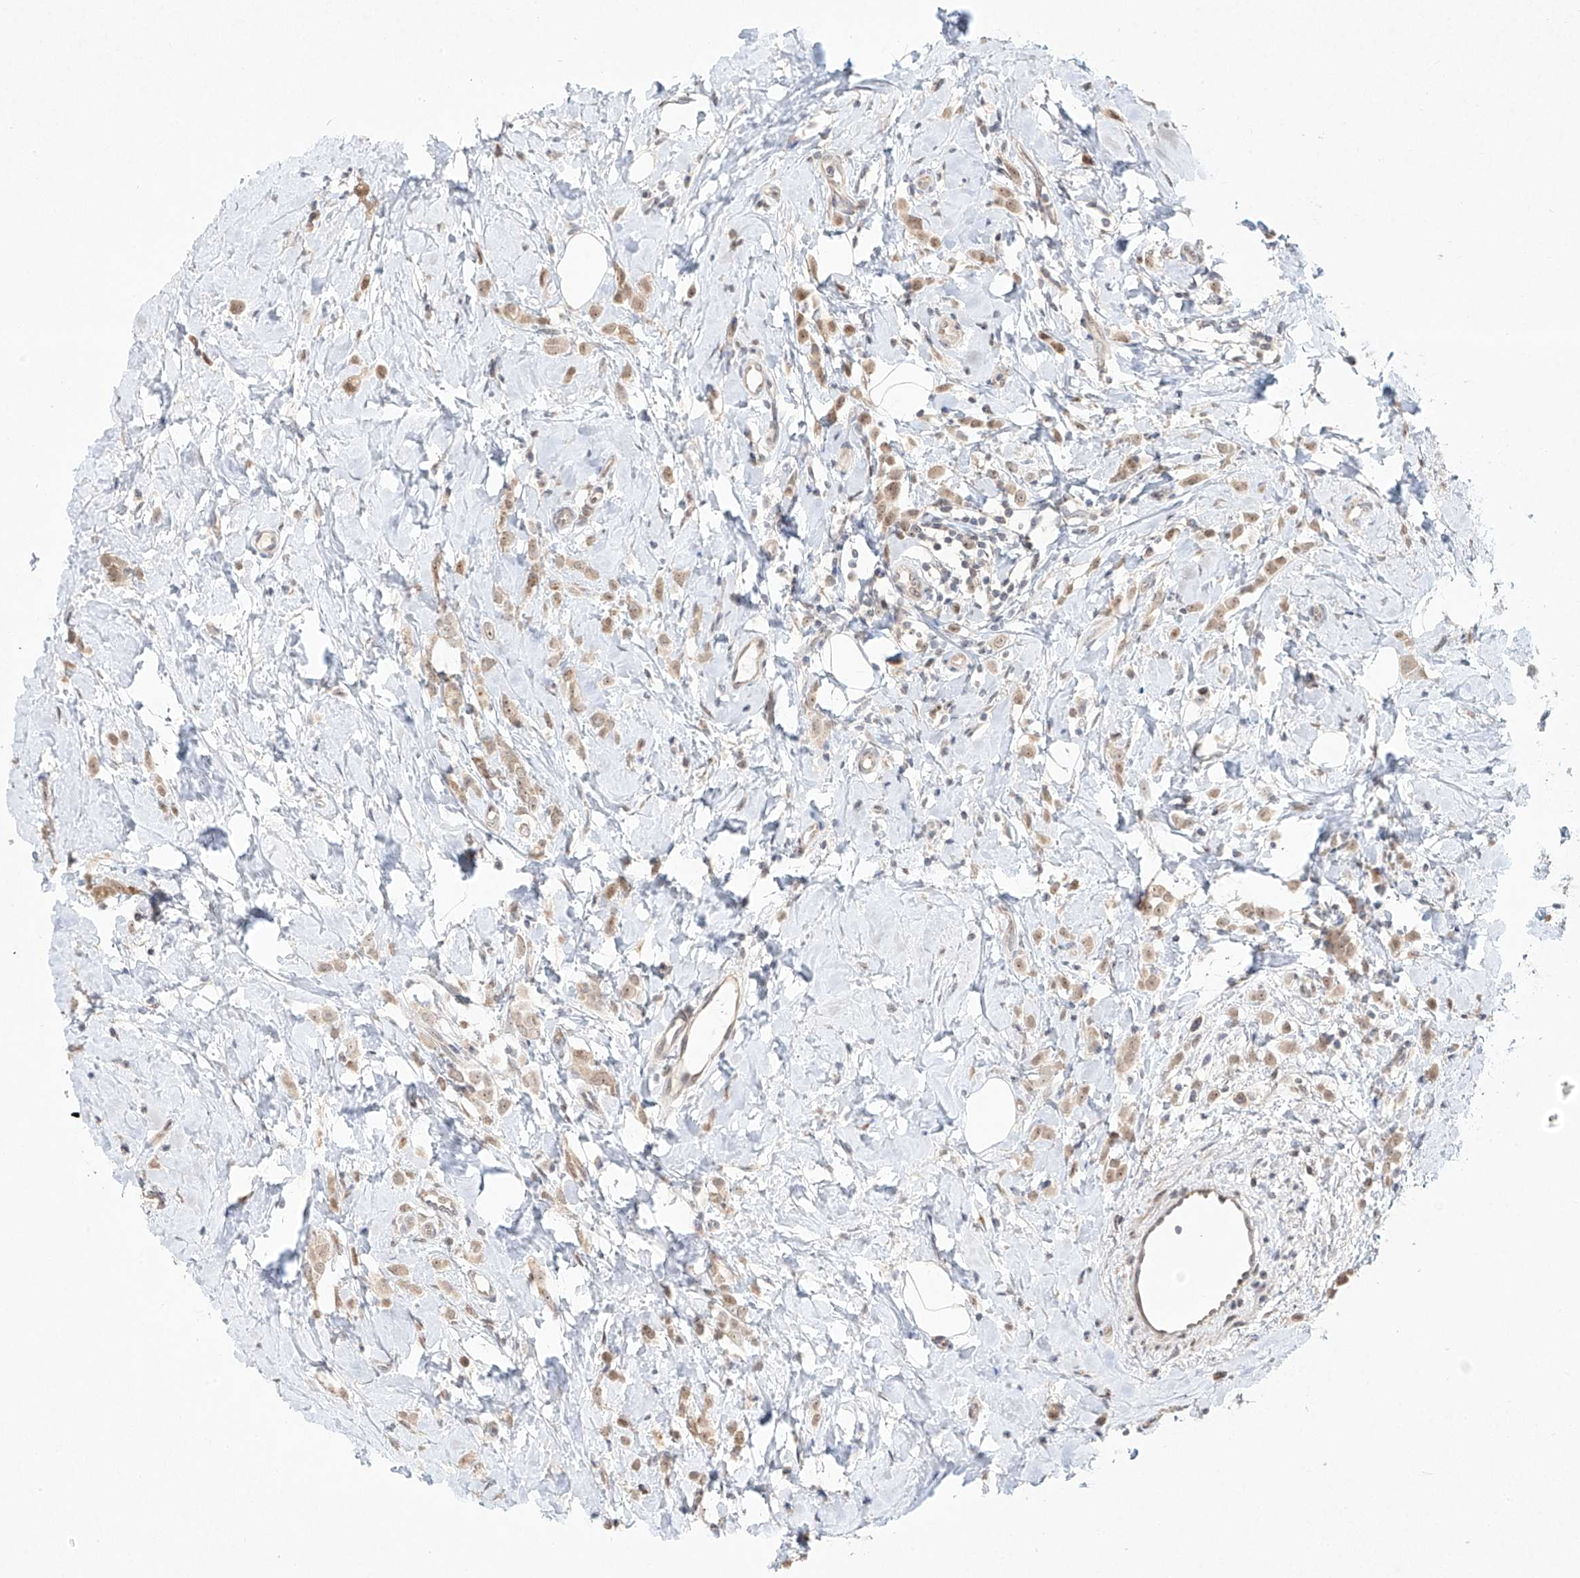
{"staining": {"intensity": "weak", "quantity": ">75%", "location": "cytoplasmic/membranous,nuclear"}, "tissue": "breast cancer", "cell_type": "Tumor cells", "image_type": "cancer", "snomed": [{"axis": "morphology", "description": "Lobular carcinoma"}, {"axis": "topography", "description": "Breast"}], "caption": "Approximately >75% of tumor cells in breast cancer (lobular carcinoma) demonstrate weak cytoplasmic/membranous and nuclear protein positivity as visualized by brown immunohistochemical staining.", "gene": "TASP1", "patient": {"sex": "female", "age": 47}}